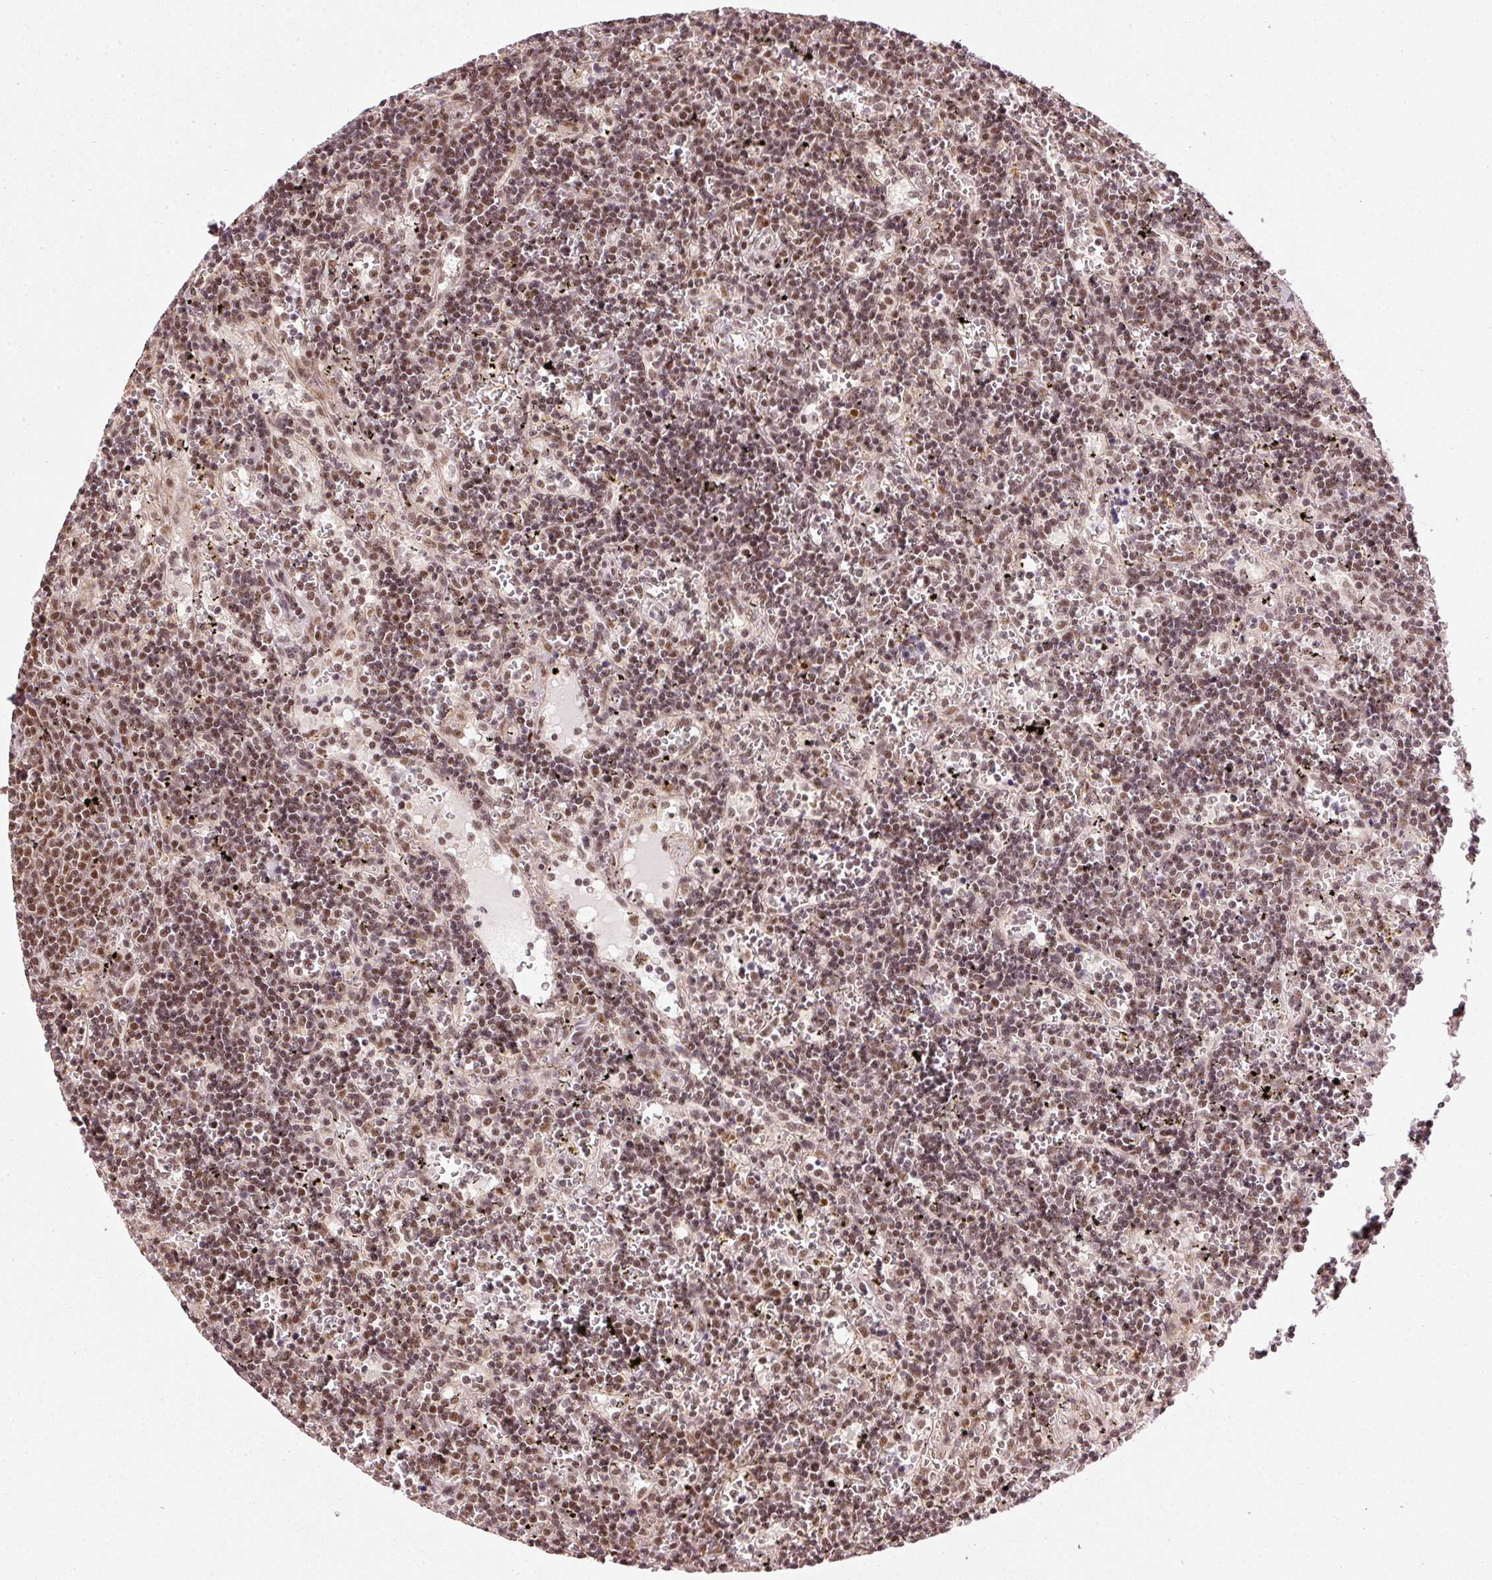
{"staining": {"intensity": "moderate", "quantity": ">75%", "location": "nuclear"}, "tissue": "lymphoma", "cell_type": "Tumor cells", "image_type": "cancer", "snomed": [{"axis": "morphology", "description": "Malignant lymphoma, non-Hodgkin's type, Low grade"}, {"axis": "topography", "description": "Spleen"}], "caption": "Protein analysis of lymphoma tissue displays moderate nuclear expression in about >75% of tumor cells.", "gene": "THOC6", "patient": {"sex": "male", "age": 60}}